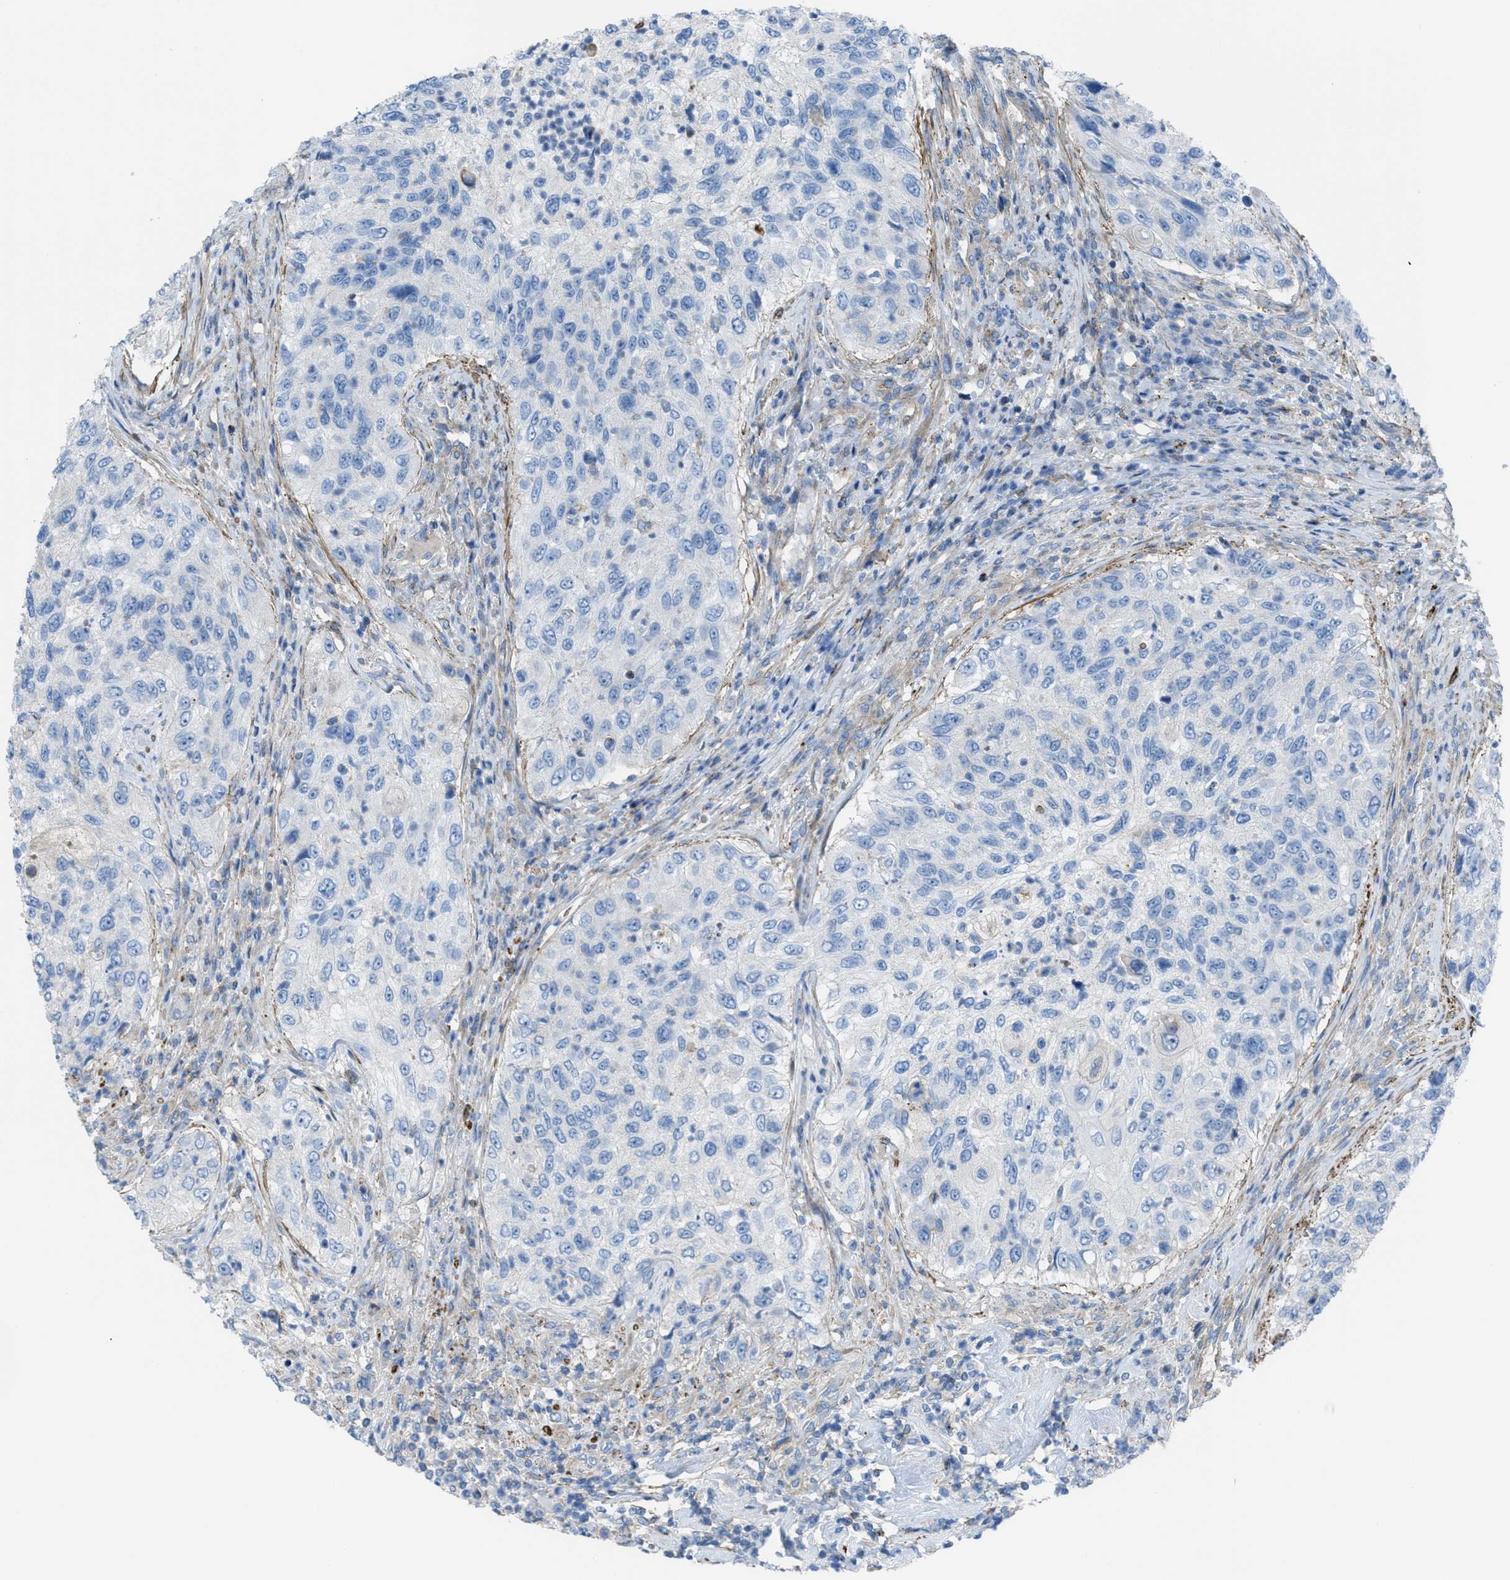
{"staining": {"intensity": "negative", "quantity": "none", "location": "none"}, "tissue": "urothelial cancer", "cell_type": "Tumor cells", "image_type": "cancer", "snomed": [{"axis": "morphology", "description": "Urothelial carcinoma, High grade"}, {"axis": "topography", "description": "Urinary bladder"}], "caption": "A histopathology image of human urothelial cancer is negative for staining in tumor cells.", "gene": "KCNH7", "patient": {"sex": "female", "age": 60}}